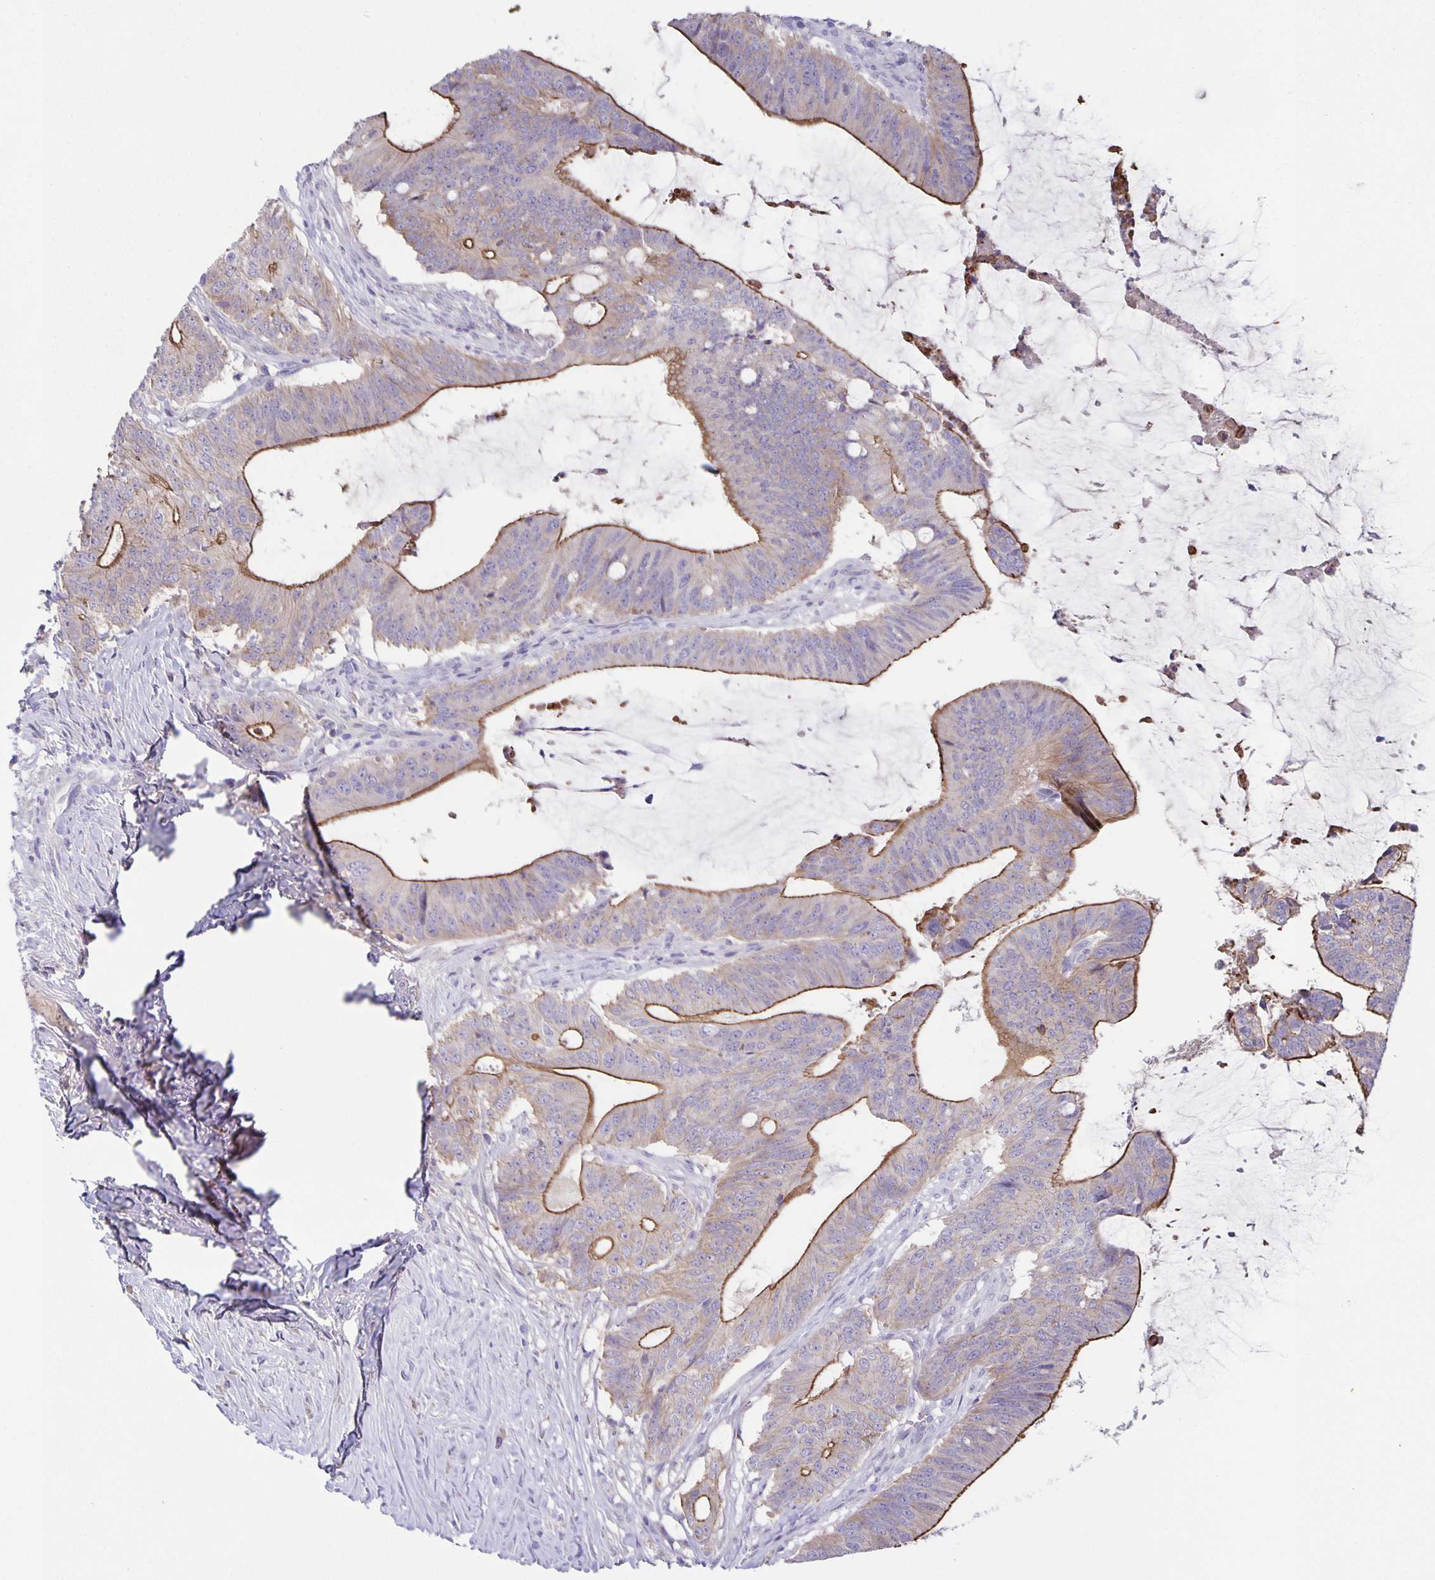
{"staining": {"intensity": "moderate", "quantity": ">75%", "location": "cytoplasmic/membranous"}, "tissue": "colorectal cancer", "cell_type": "Tumor cells", "image_type": "cancer", "snomed": [{"axis": "morphology", "description": "Adenocarcinoma, NOS"}, {"axis": "topography", "description": "Colon"}], "caption": "Immunohistochemistry staining of colorectal cancer, which shows medium levels of moderate cytoplasmic/membranous staining in approximately >75% of tumor cells indicating moderate cytoplasmic/membranous protein staining. The staining was performed using DAB (3,3'-diaminobenzidine) (brown) for protein detection and nuclei were counterstained in hematoxylin (blue).", "gene": "PTPN3", "patient": {"sex": "female", "age": 43}}